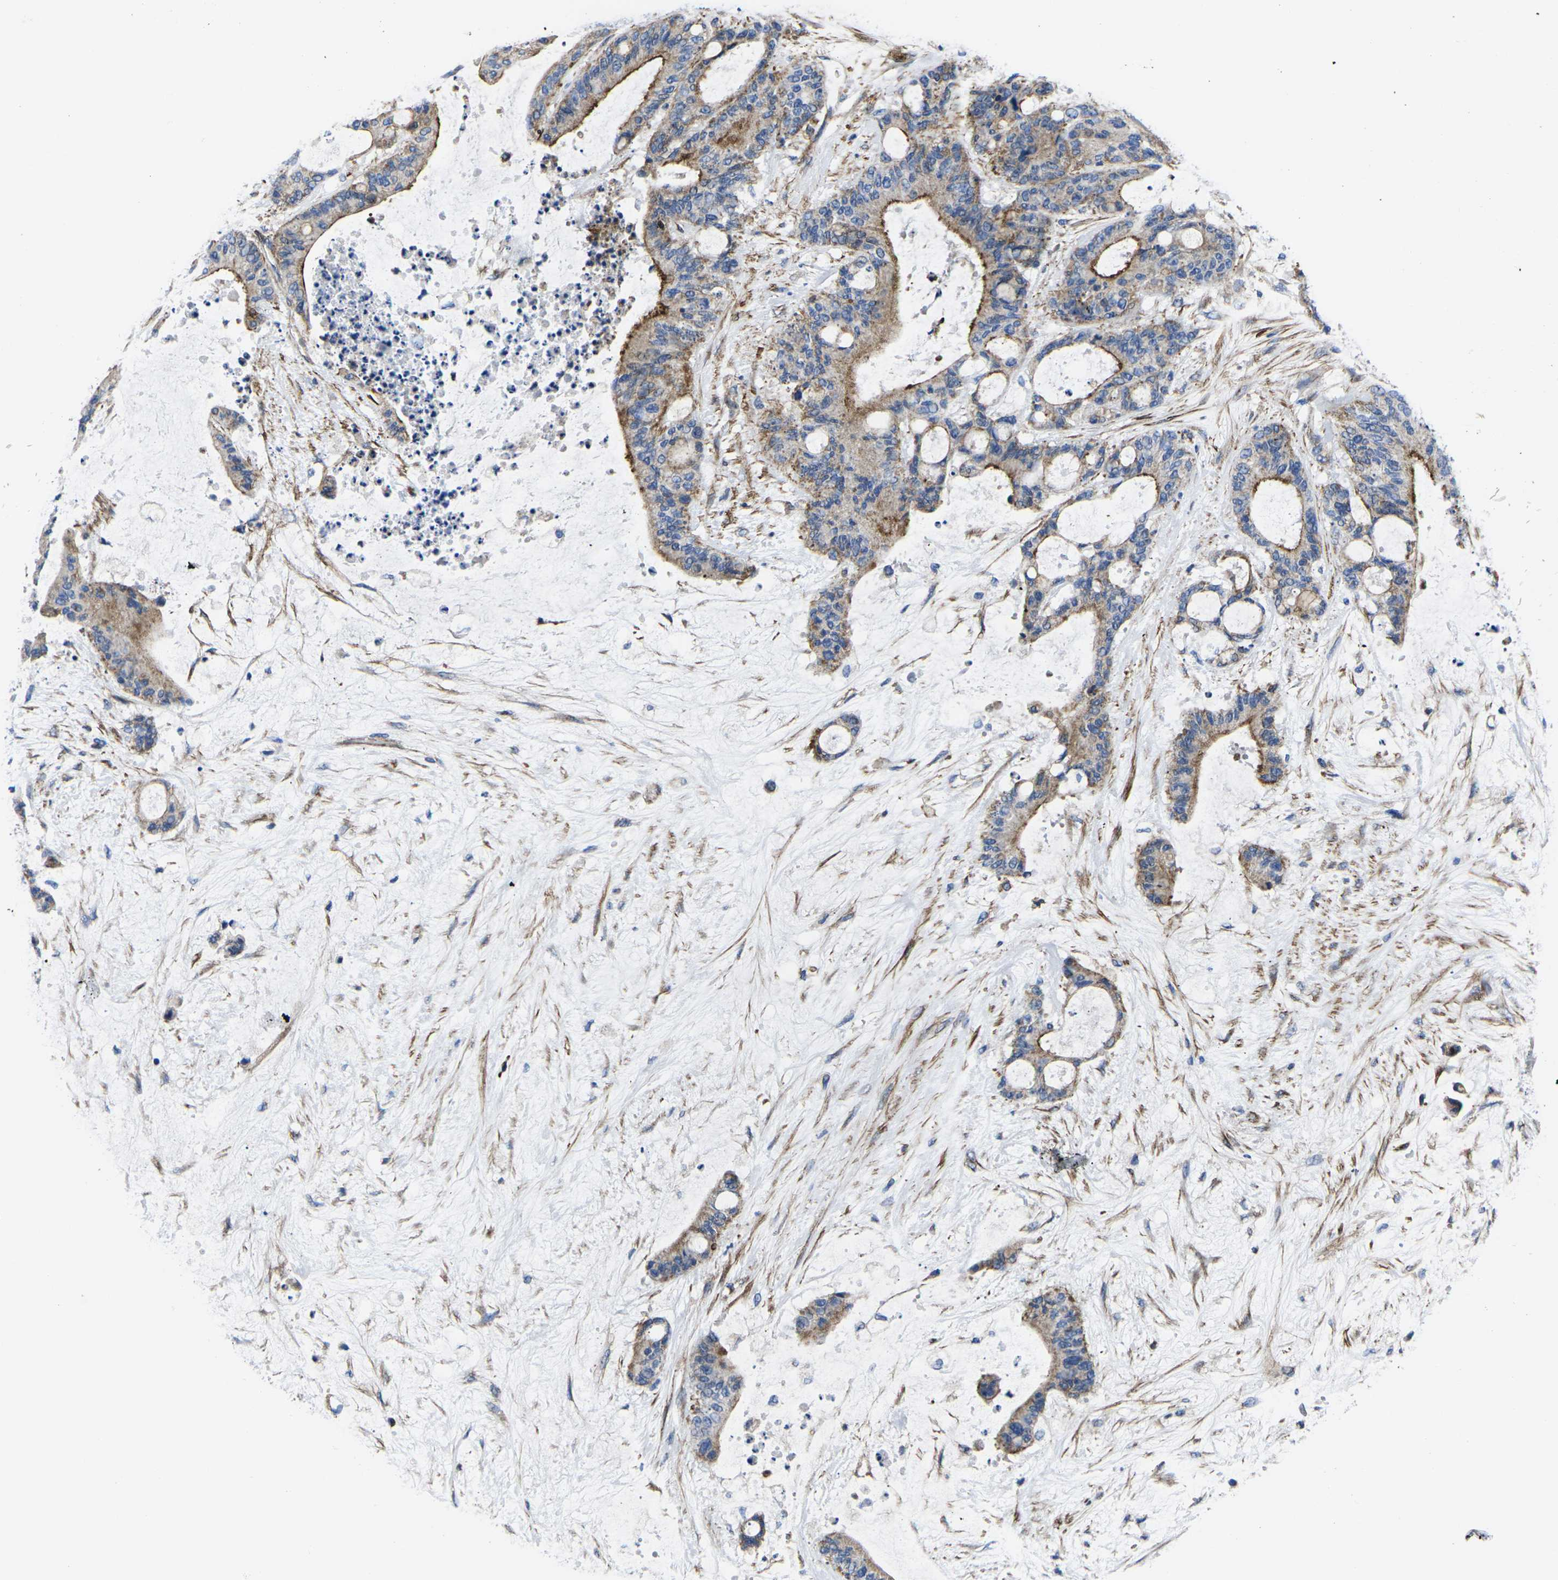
{"staining": {"intensity": "moderate", "quantity": ">75%", "location": "cytoplasmic/membranous"}, "tissue": "liver cancer", "cell_type": "Tumor cells", "image_type": "cancer", "snomed": [{"axis": "morphology", "description": "Cholangiocarcinoma"}, {"axis": "topography", "description": "Liver"}], "caption": "A brown stain shows moderate cytoplasmic/membranous staining of a protein in cholangiocarcinoma (liver) tumor cells.", "gene": "GPR4", "patient": {"sex": "female", "age": 73}}